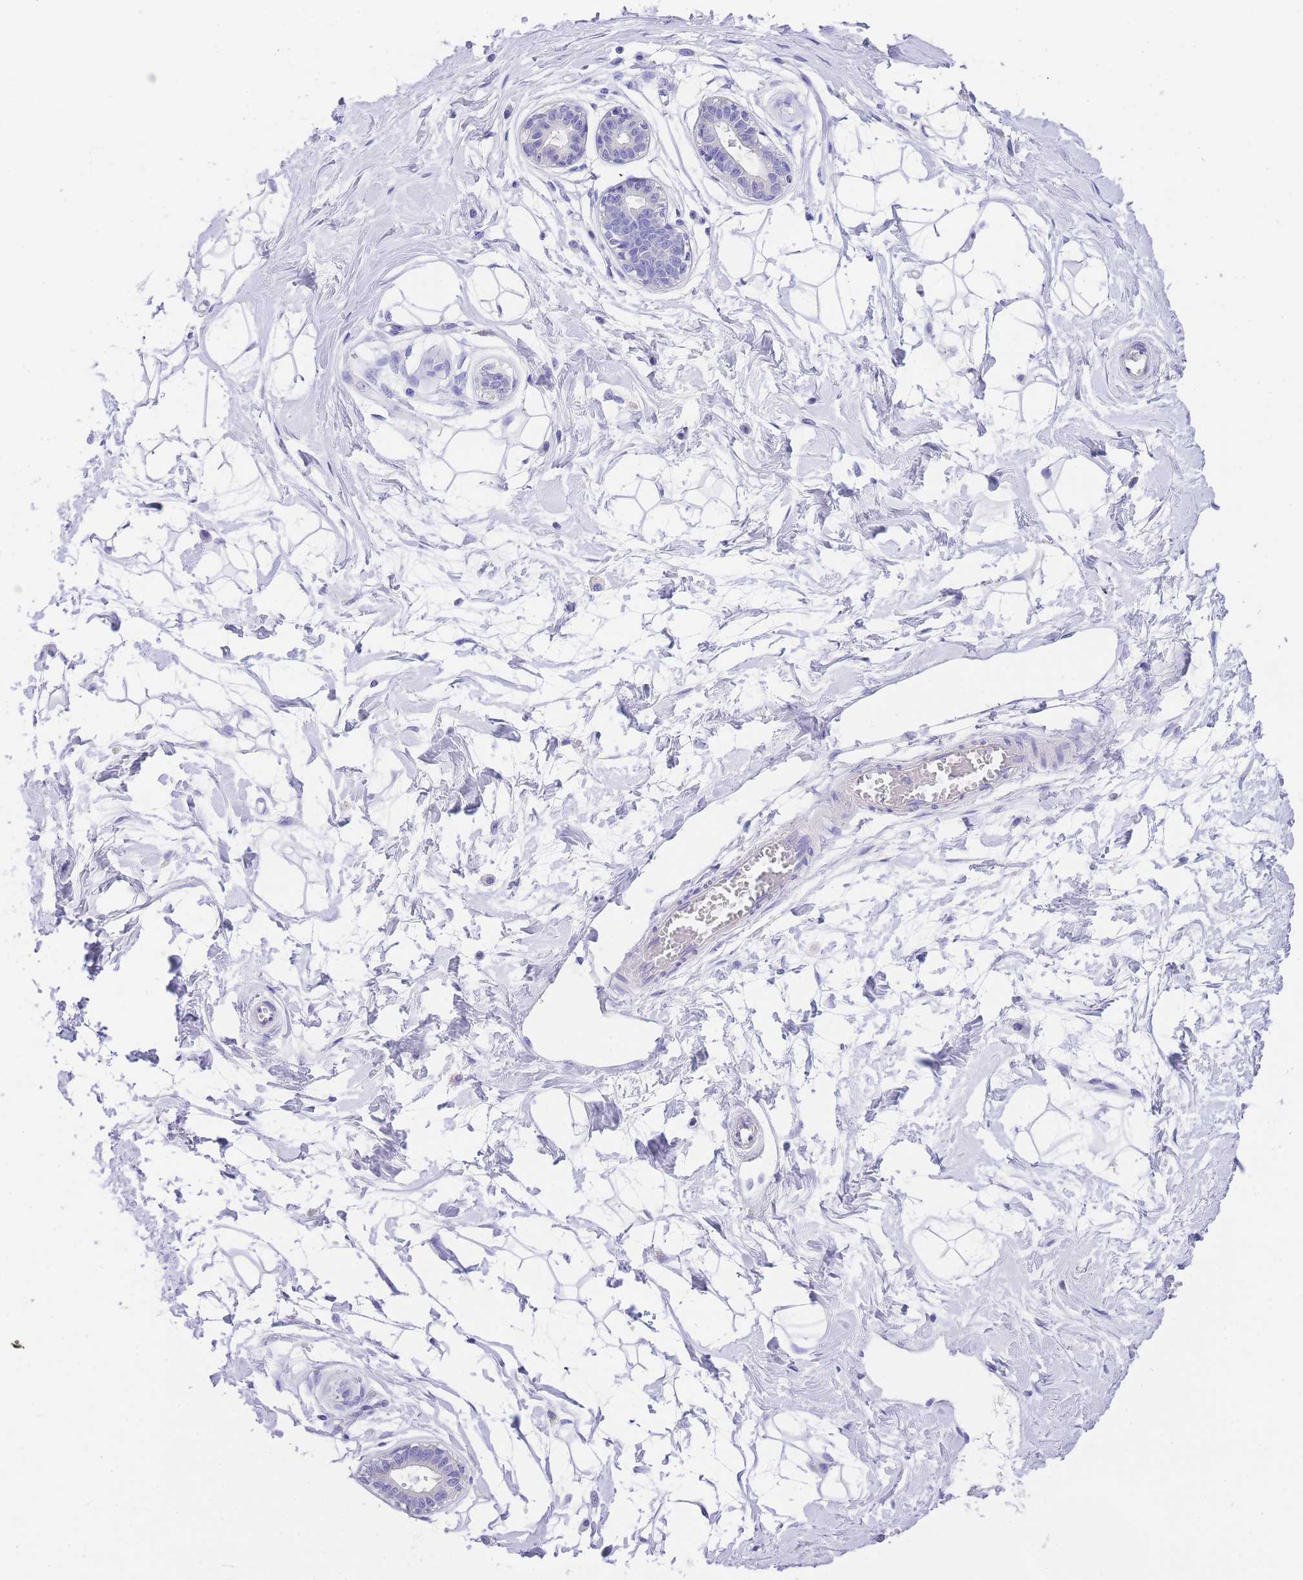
{"staining": {"intensity": "negative", "quantity": "none", "location": "none"}, "tissue": "breast", "cell_type": "Adipocytes", "image_type": "normal", "snomed": [{"axis": "morphology", "description": "Normal tissue, NOS"}, {"axis": "topography", "description": "Breast"}], "caption": "Immunohistochemistry (IHC) photomicrograph of unremarkable breast: human breast stained with DAB (3,3'-diaminobenzidine) exhibits no significant protein positivity in adipocytes. (DAB (3,3'-diaminobenzidine) IHC visualized using brightfield microscopy, high magnification).", "gene": "EPN2", "patient": {"sex": "female", "age": 45}}